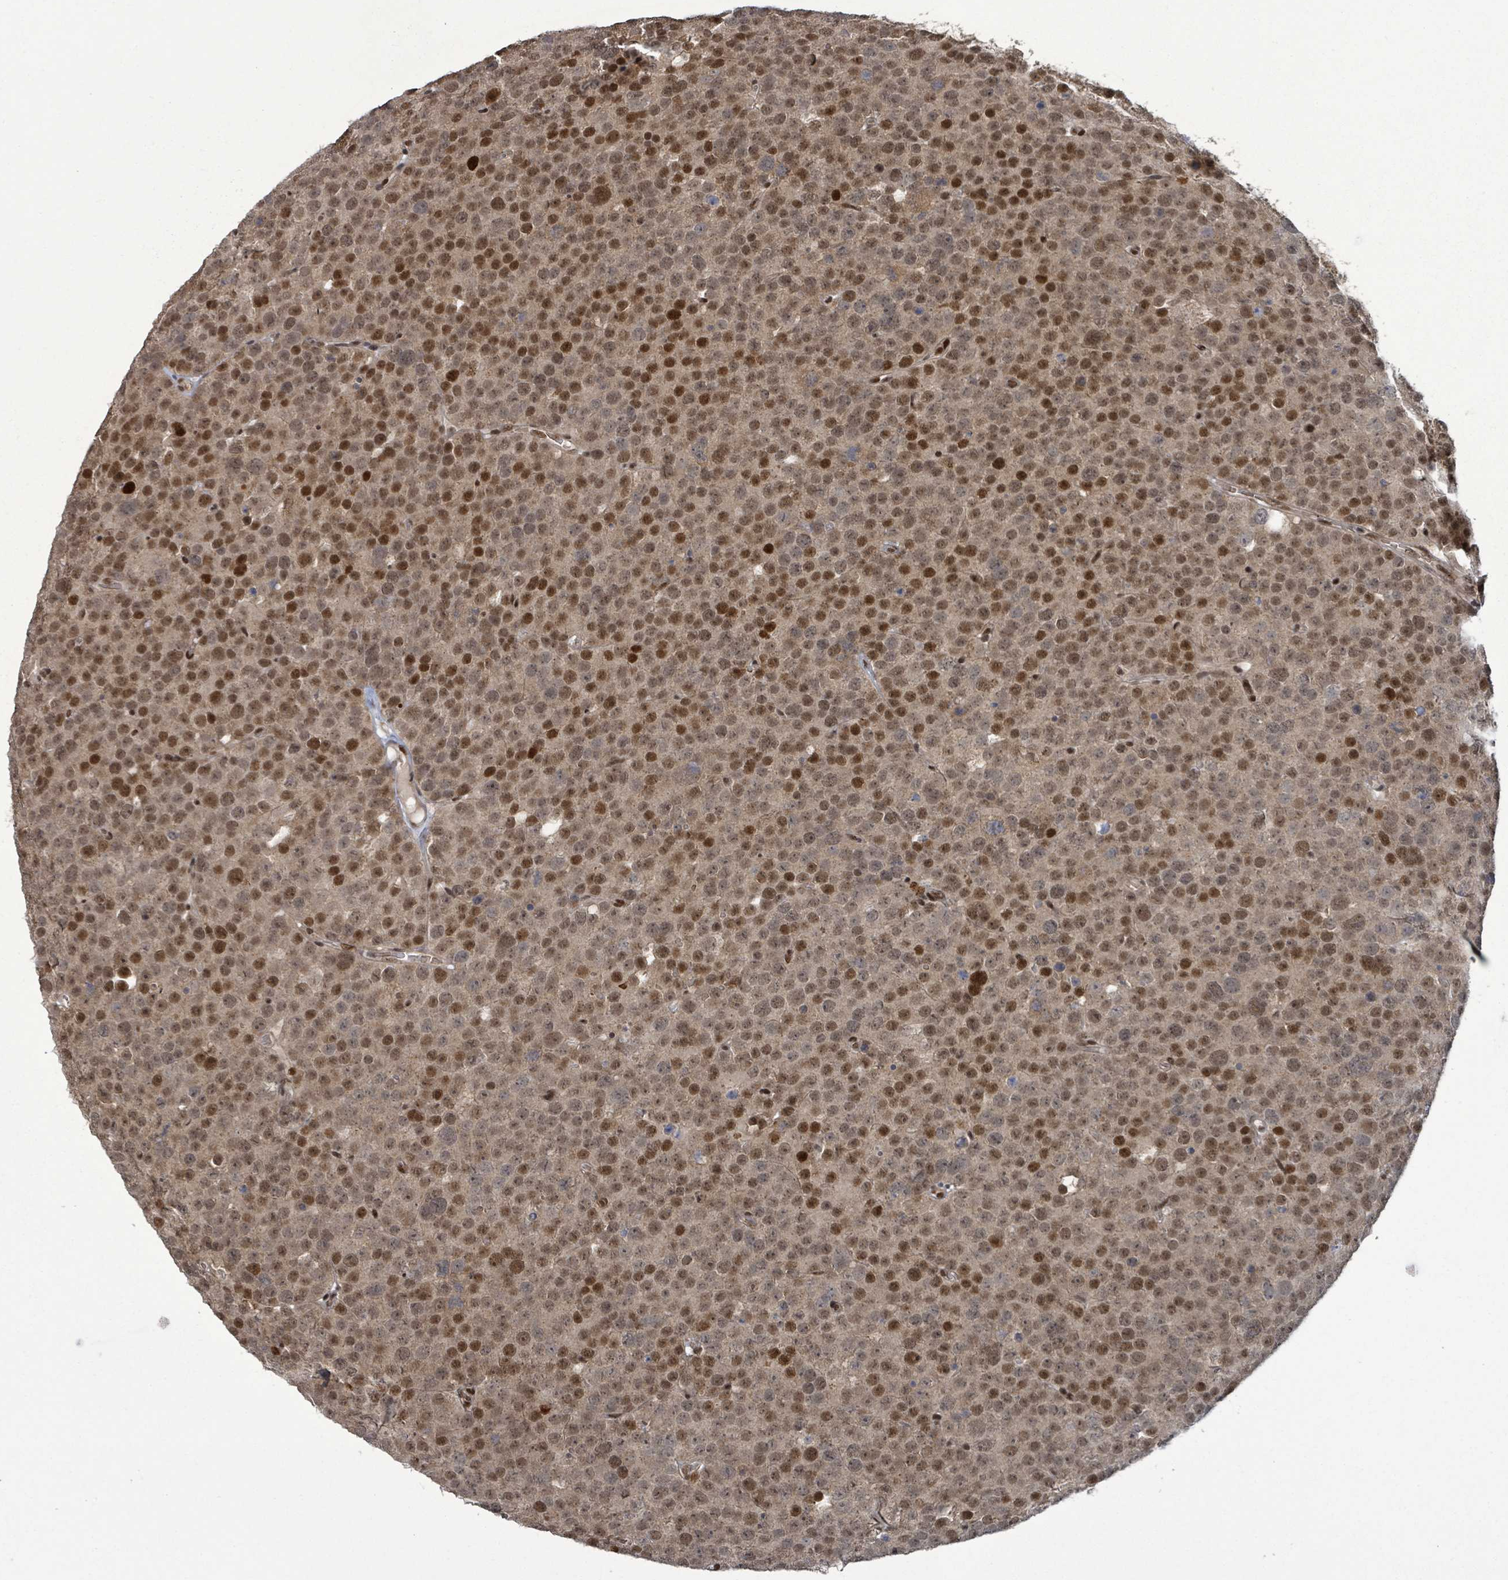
{"staining": {"intensity": "moderate", "quantity": ">75%", "location": "nuclear"}, "tissue": "testis cancer", "cell_type": "Tumor cells", "image_type": "cancer", "snomed": [{"axis": "morphology", "description": "Seminoma, NOS"}, {"axis": "topography", "description": "Testis"}], "caption": "Brown immunohistochemical staining in testis cancer (seminoma) demonstrates moderate nuclear positivity in approximately >75% of tumor cells. (brown staining indicates protein expression, while blue staining denotes nuclei).", "gene": "PATZ1", "patient": {"sex": "male", "age": 71}}